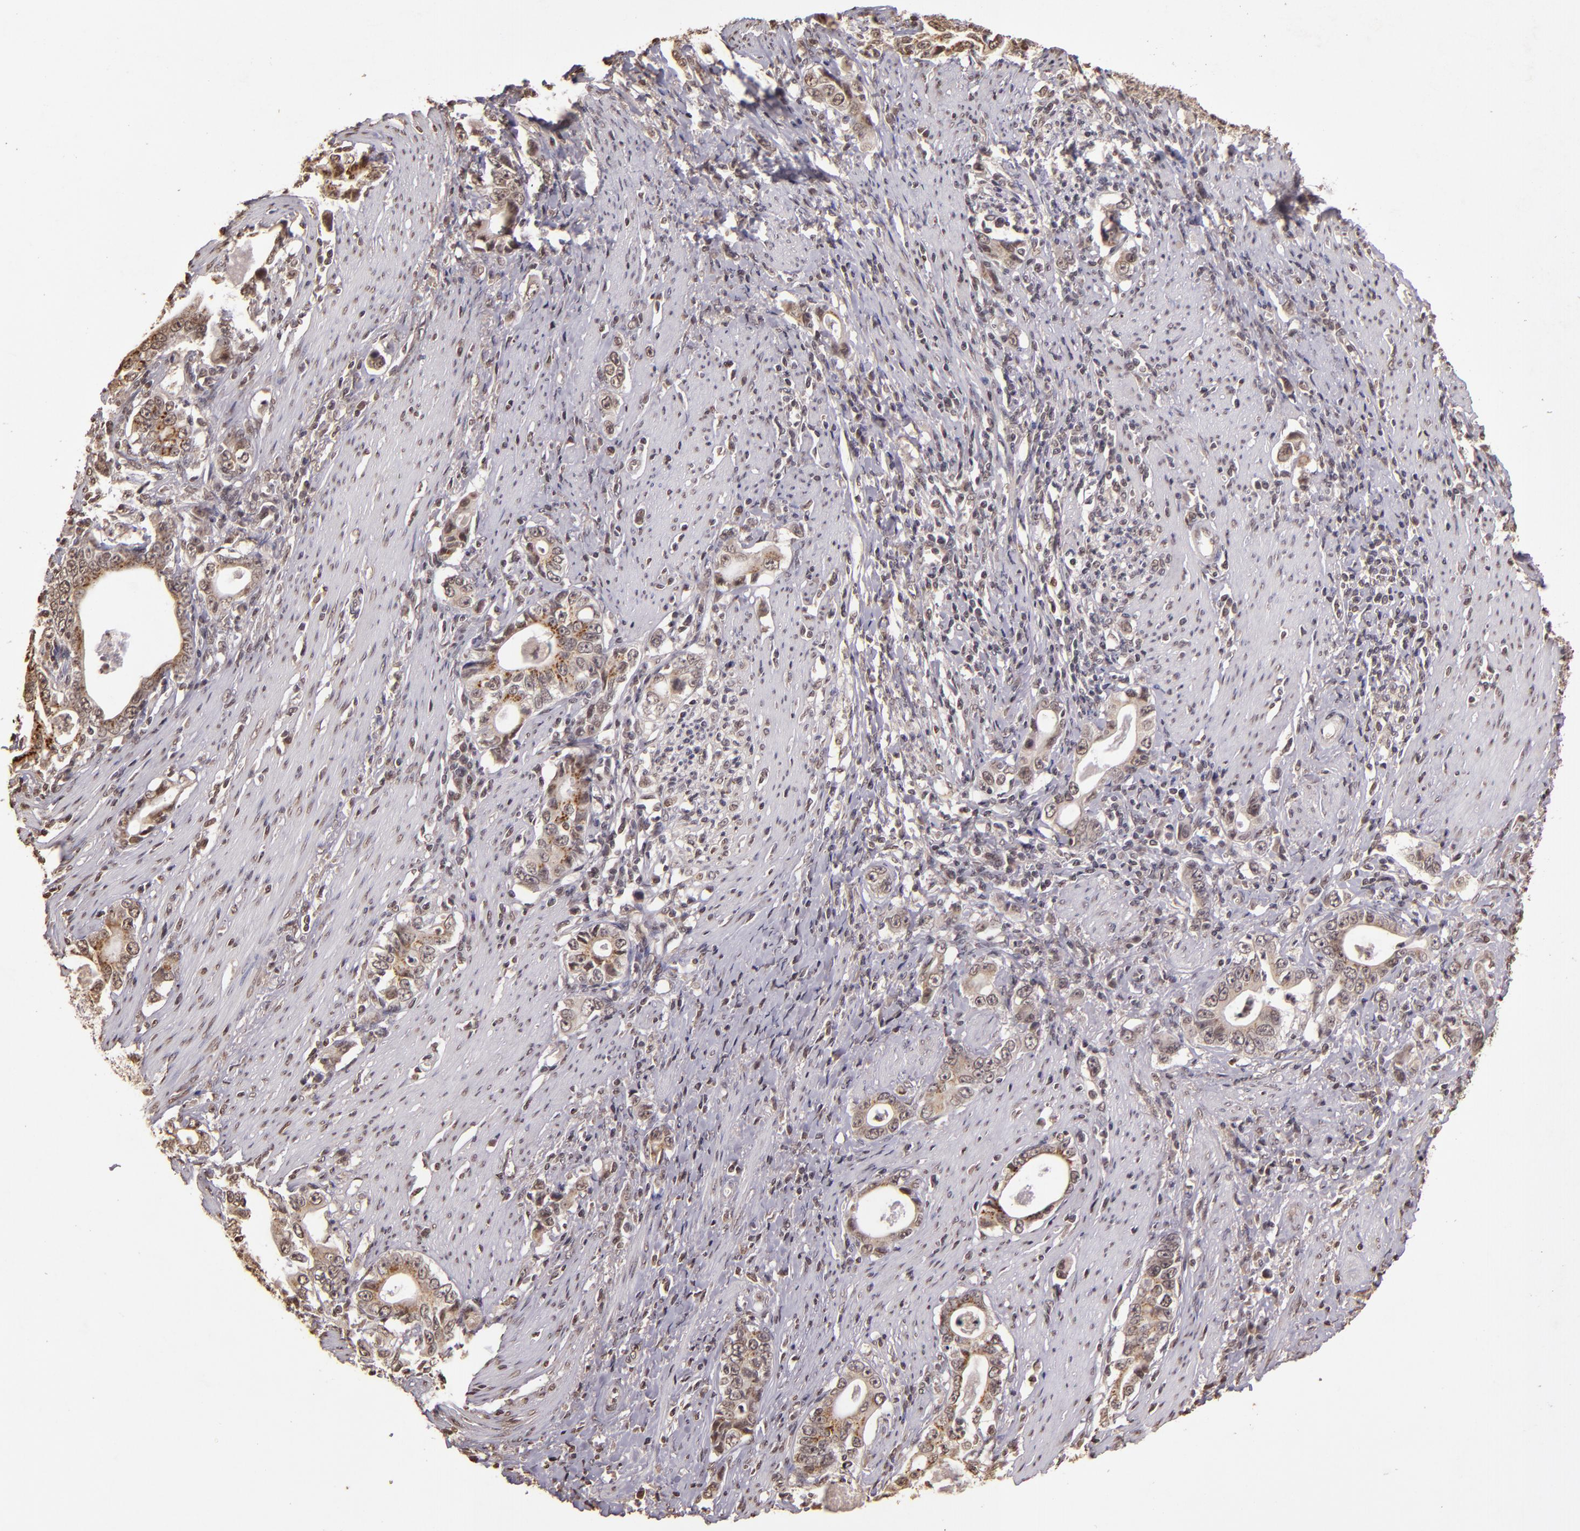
{"staining": {"intensity": "weak", "quantity": ">75%", "location": "cytoplasmic/membranous,nuclear"}, "tissue": "stomach cancer", "cell_type": "Tumor cells", "image_type": "cancer", "snomed": [{"axis": "morphology", "description": "Adenocarcinoma, NOS"}, {"axis": "topography", "description": "Stomach, lower"}], "caption": "Protein staining demonstrates weak cytoplasmic/membranous and nuclear positivity in approximately >75% of tumor cells in stomach adenocarcinoma. The protein of interest is stained brown, and the nuclei are stained in blue (DAB (3,3'-diaminobenzidine) IHC with brightfield microscopy, high magnification).", "gene": "CUL1", "patient": {"sex": "female", "age": 72}}